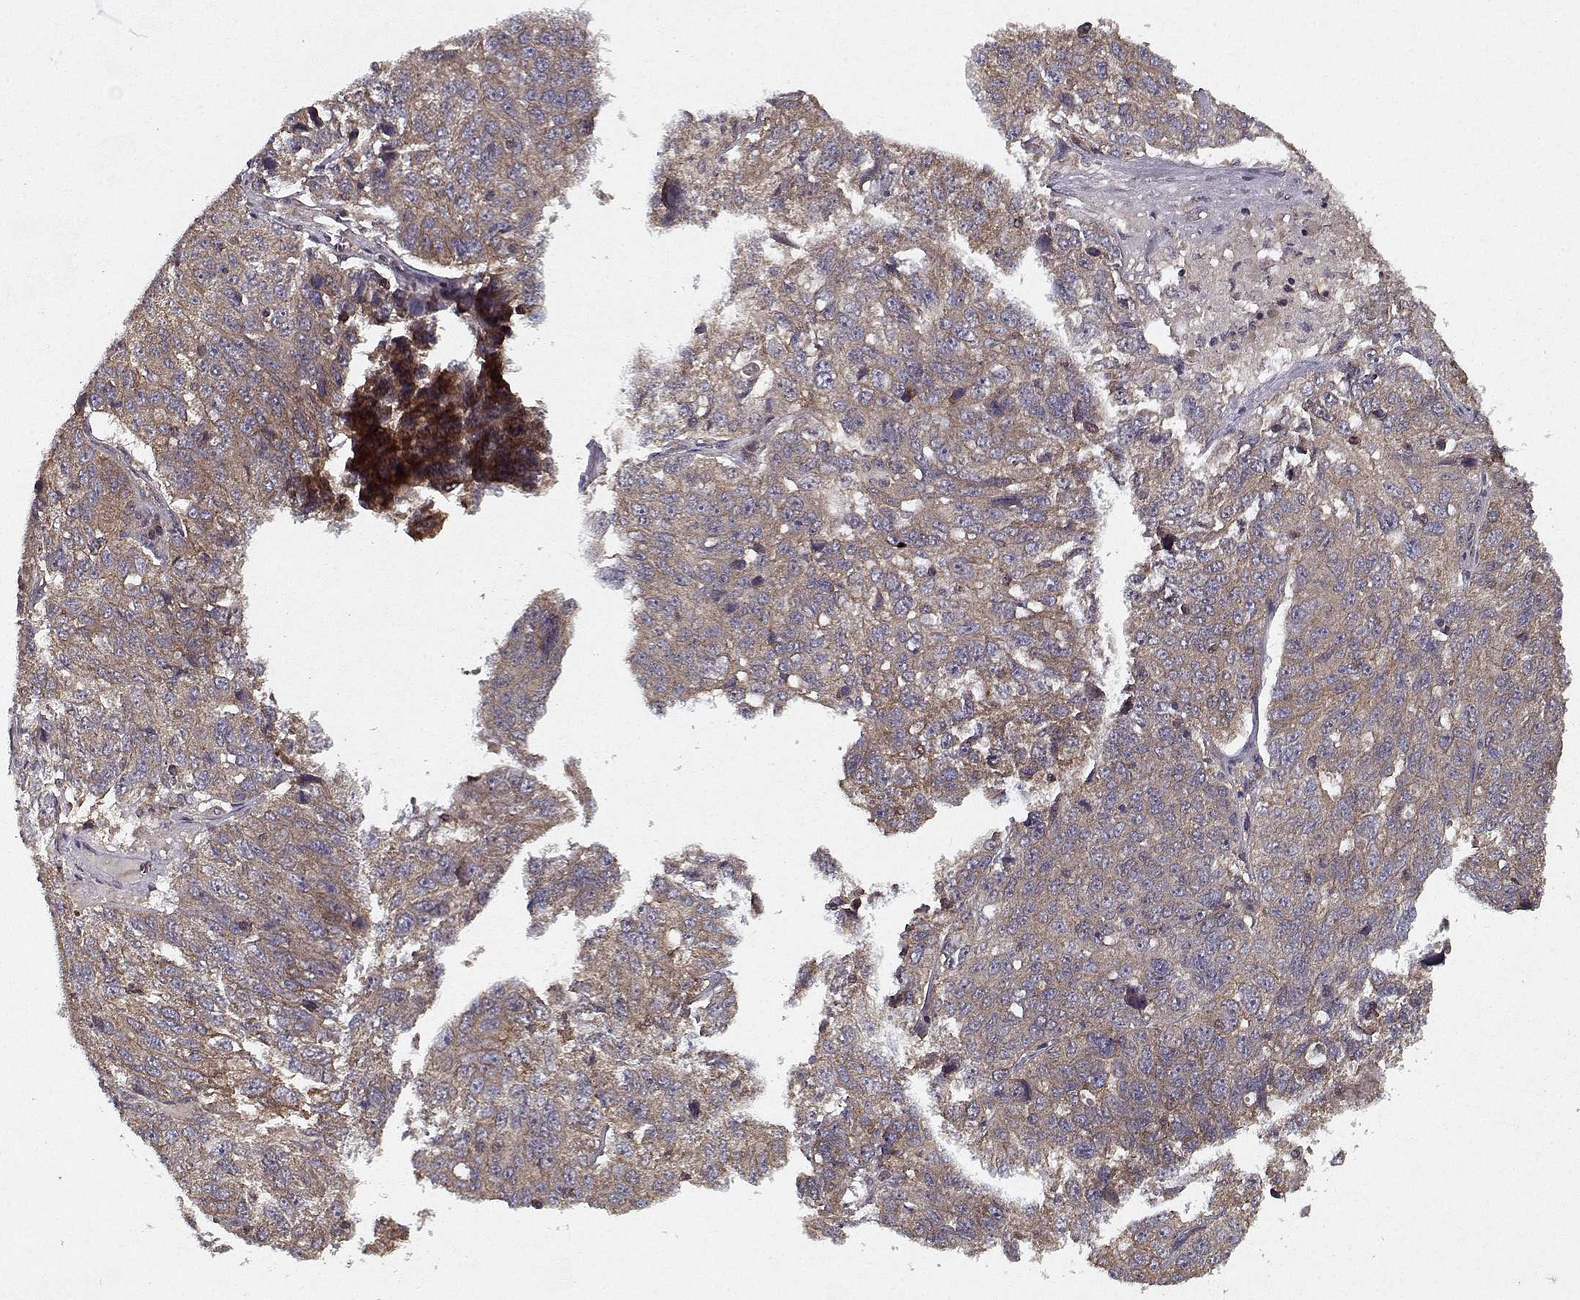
{"staining": {"intensity": "weak", "quantity": ">75%", "location": "cytoplasmic/membranous"}, "tissue": "ovarian cancer", "cell_type": "Tumor cells", "image_type": "cancer", "snomed": [{"axis": "morphology", "description": "Cystadenocarcinoma, serous, NOS"}, {"axis": "topography", "description": "Ovary"}], "caption": "DAB (3,3'-diaminobenzidine) immunohistochemical staining of ovarian cancer (serous cystadenocarcinoma) shows weak cytoplasmic/membranous protein staining in approximately >75% of tumor cells.", "gene": "PPP1R12A", "patient": {"sex": "female", "age": 71}}